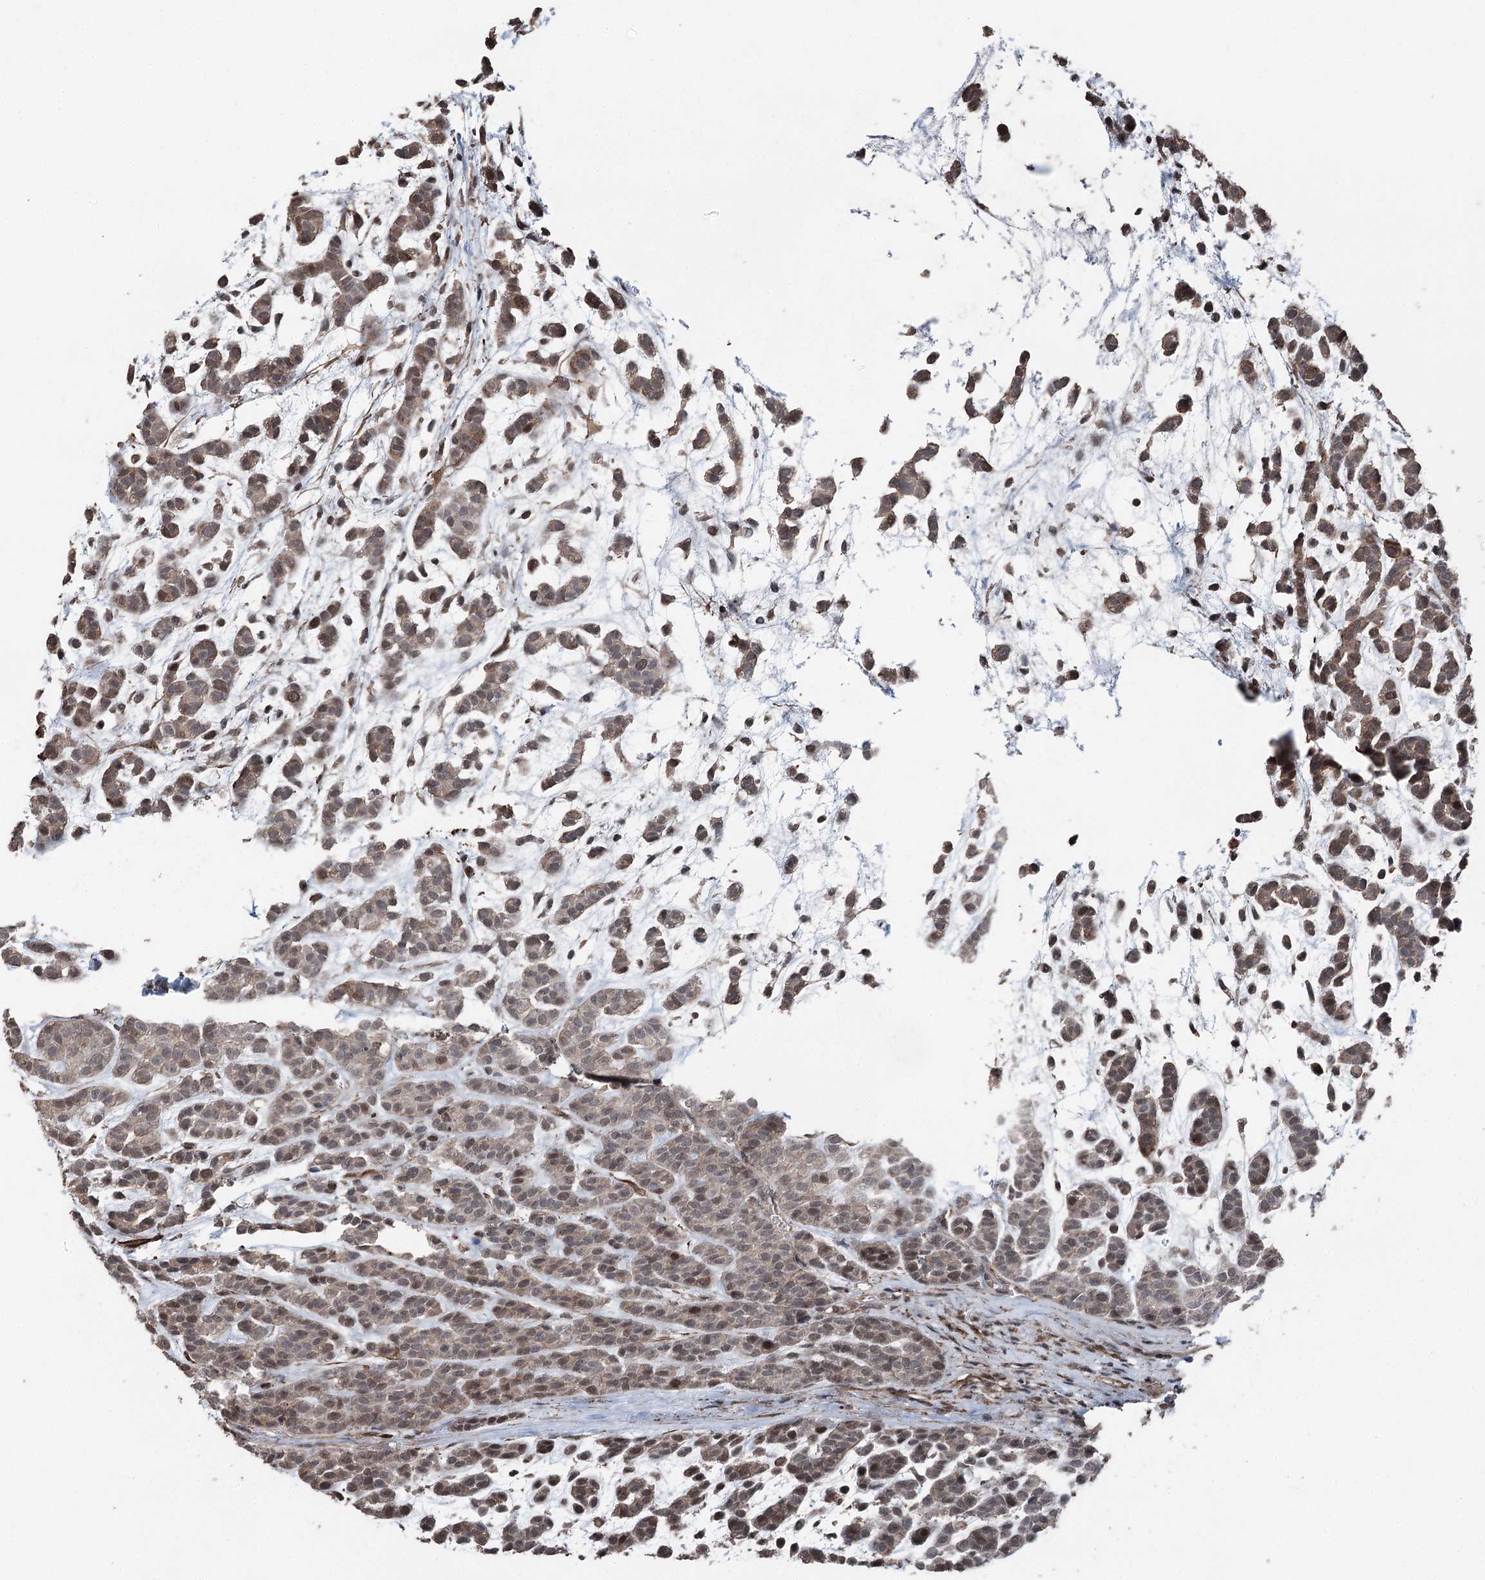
{"staining": {"intensity": "moderate", "quantity": "25%-75%", "location": "cytoplasmic/membranous,nuclear"}, "tissue": "head and neck cancer", "cell_type": "Tumor cells", "image_type": "cancer", "snomed": [{"axis": "morphology", "description": "Adenocarcinoma, NOS"}, {"axis": "morphology", "description": "Adenoma, NOS"}, {"axis": "topography", "description": "Head-Neck"}], "caption": "The micrograph shows immunohistochemical staining of head and neck cancer (adenocarcinoma). There is moderate cytoplasmic/membranous and nuclear expression is appreciated in about 25%-75% of tumor cells.", "gene": "CCDC82", "patient": {"sex": "female", "age": 55}}